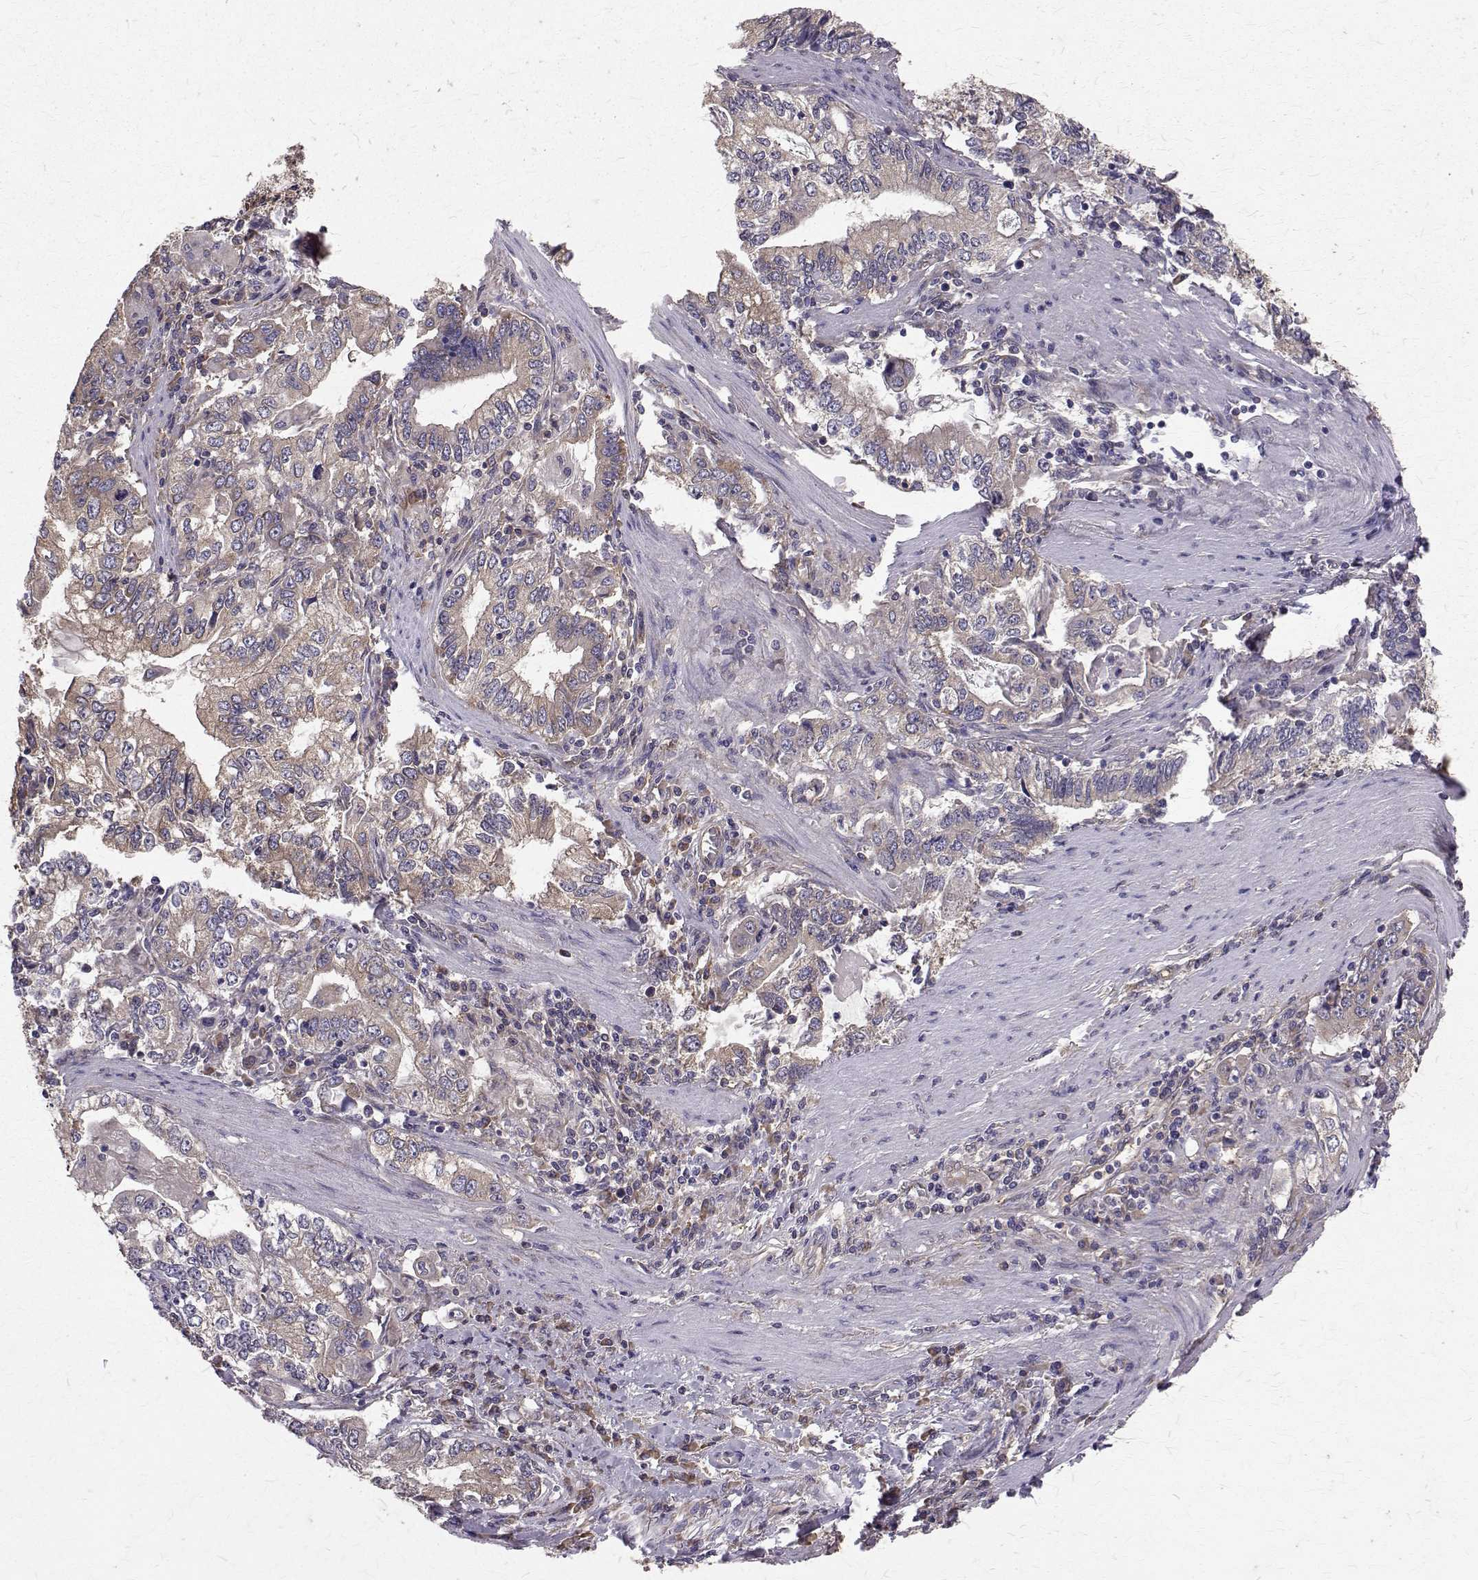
{"staining": {"intensity": "moderate", "quantity": ">75%", "location": "cytoplasmic/membranous"}, "tissue": "stomach cancer", "cell_type": "Tumor cells", "image_type": "cancer", "snomed": [{"axis": "morphology", "description": "Adenocarcinoma, NOS"}, {"axis": "topography", "description": "Stomach, lower"}], "caption": "Brown immunohistochemical staining in adenocarcinoma (stomach) shows moderate cytoplasmic/membranous expression in approximately >75% of tumor cells.", "gene": "FARSB", "patient": {"sex": "female", "age": 72}}